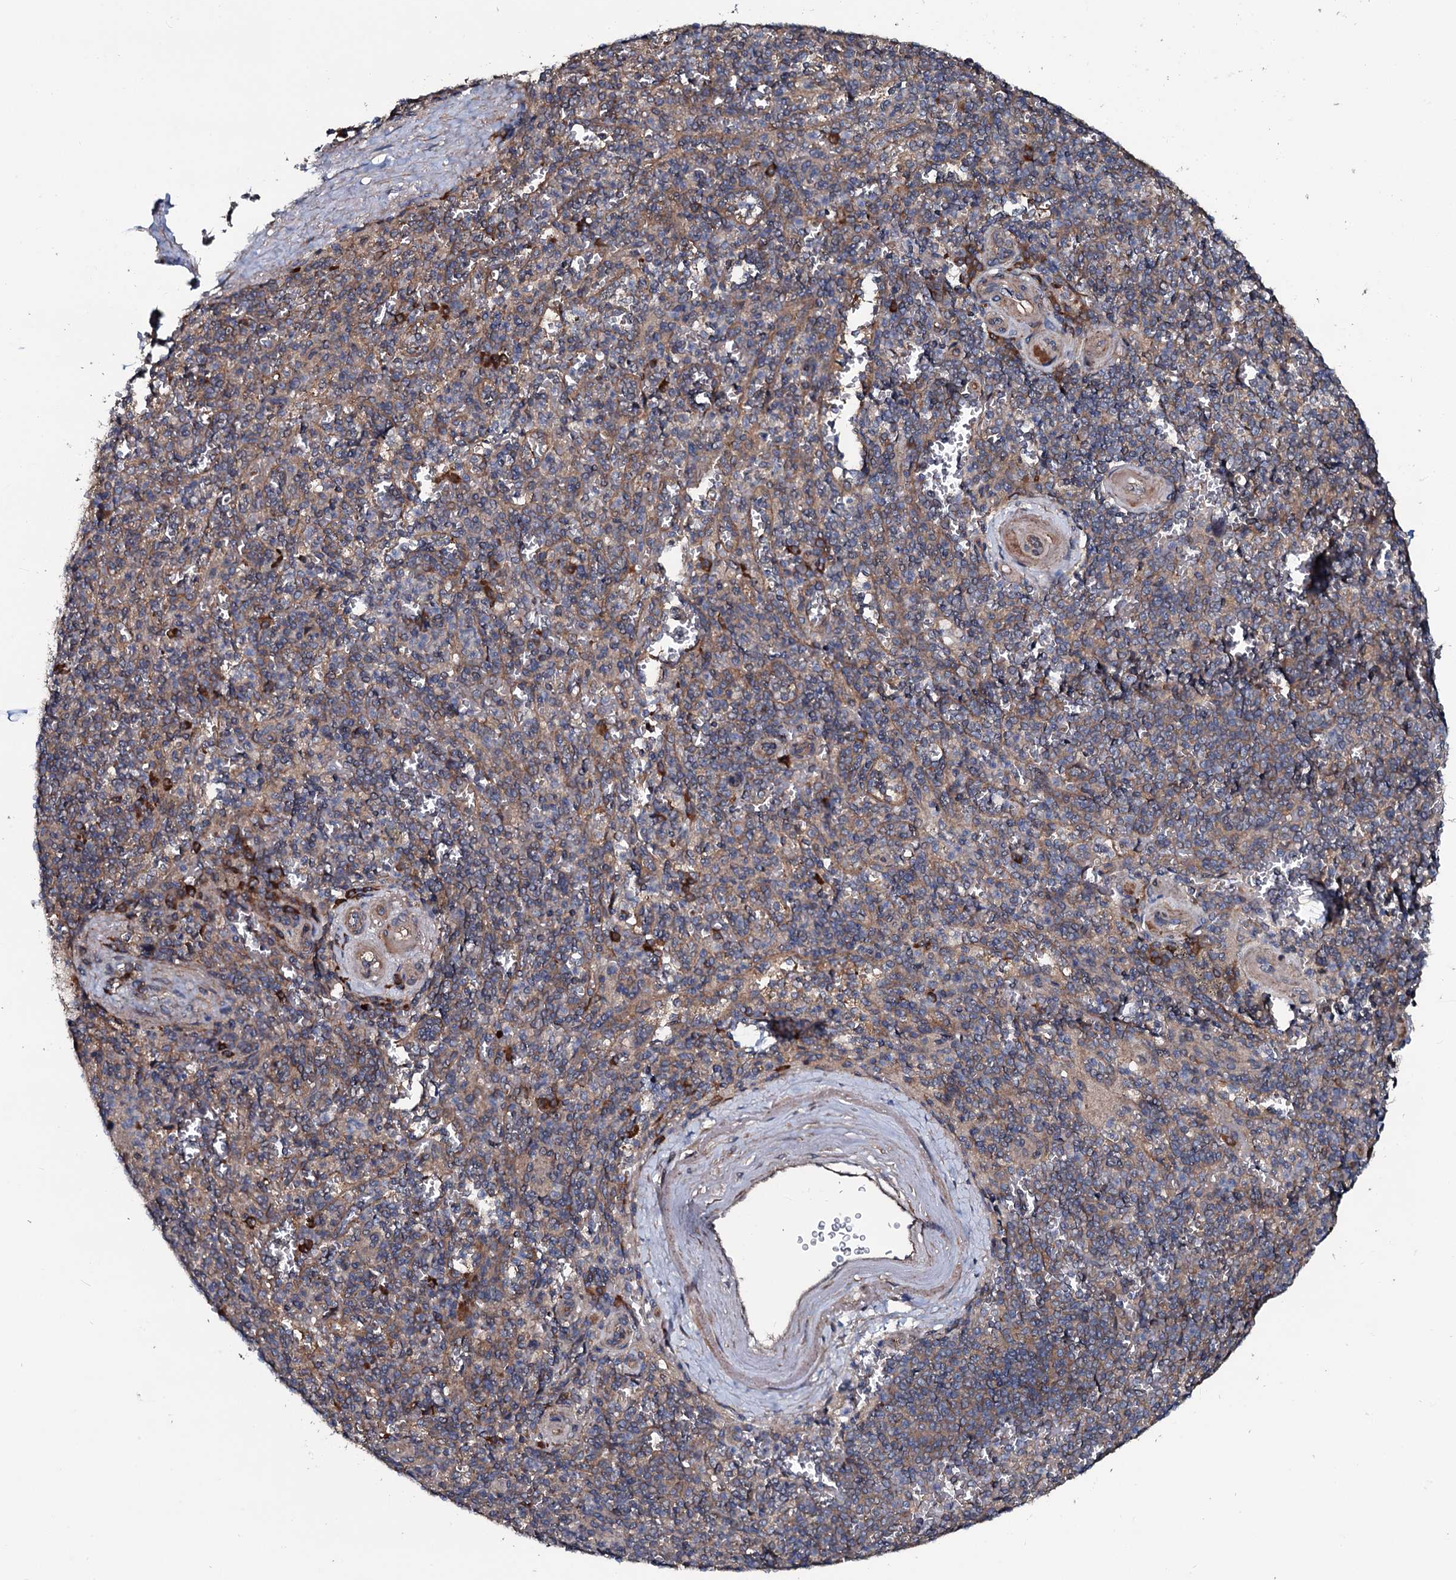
{"staining": {"intensity": "moderate", "quantity": "25%-75%", "location": "cytoplasmic/membranous"}, "tissue": "spleen", "cell_type": "Cells in red pulp", "image_type": "normal", "snomed": [{"axis": "morphology", "description": "Normal tissue, NOS"}, {"axis": "topography", "description": "Spleen"}], "caption": "Protein analysis of unremarkable spleen exhibits moderate cytoplasmic/membranous expression in approximately 25%-75% of cells in red pulp.", "gene": "USPL1", "patient": {"sex": "male", "age": 82}}